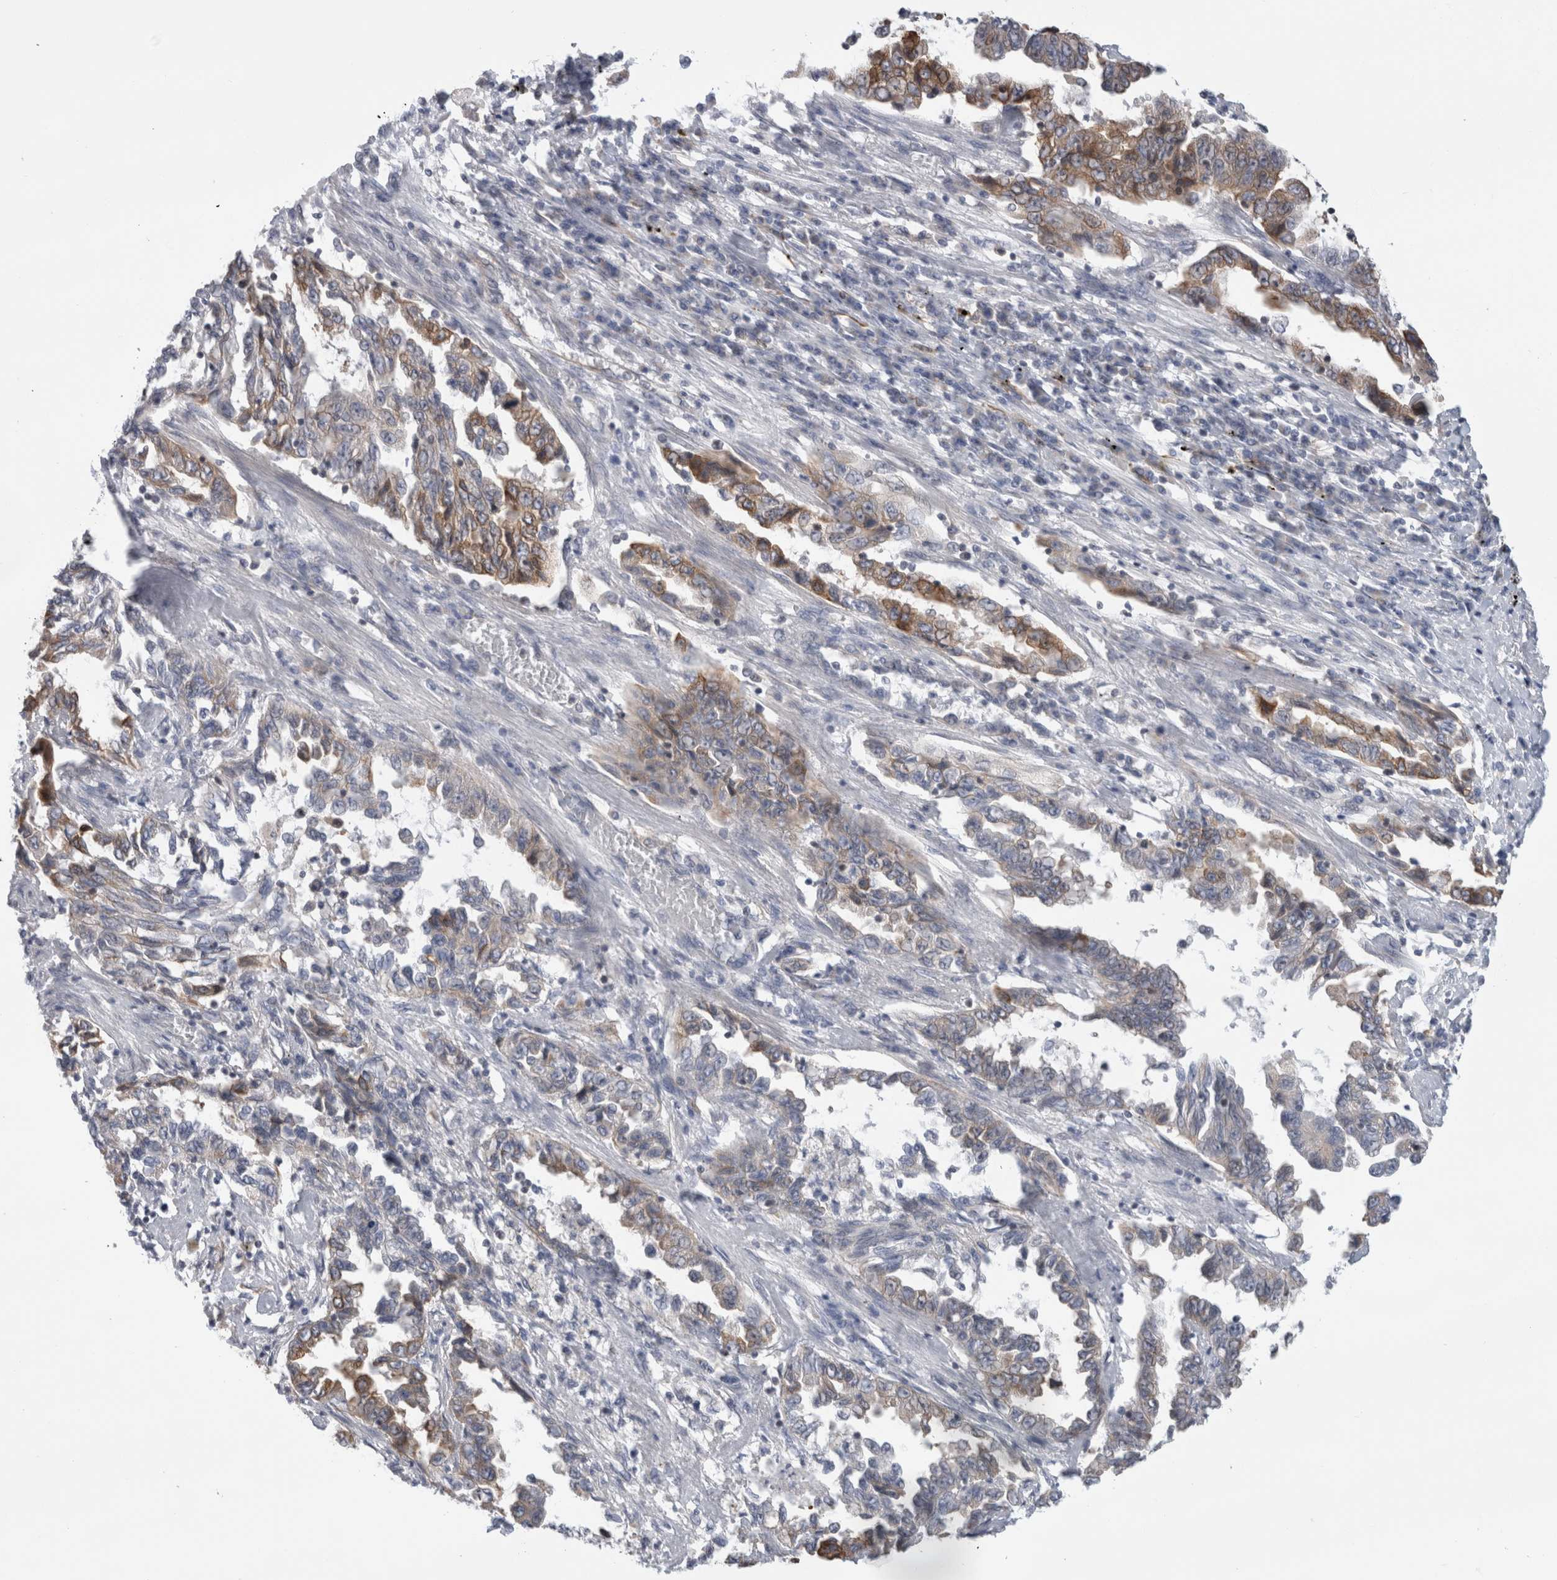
{"staining": {"intensity": "moderate", "quantity": "25%-75%", "location": "cytoplasmic/membranous"}, "tissue": "lung cancer", "cell_type": "Tumor cells", "image_type": "cancer", "snomed": [{"axis": "morphology", "description": "Adenocarcinoma, NOS"}, {"axis": "topography", "description": "Lung"}], "caption": "Brown immunohistochemical staining in human lung adenocarcinoma reveals moderate cytoplasmic/membranous positivity in about 25%-75% of tumor cells.", "gene": "SYTL5", "patient": {"sex": "female", "age": 51}}